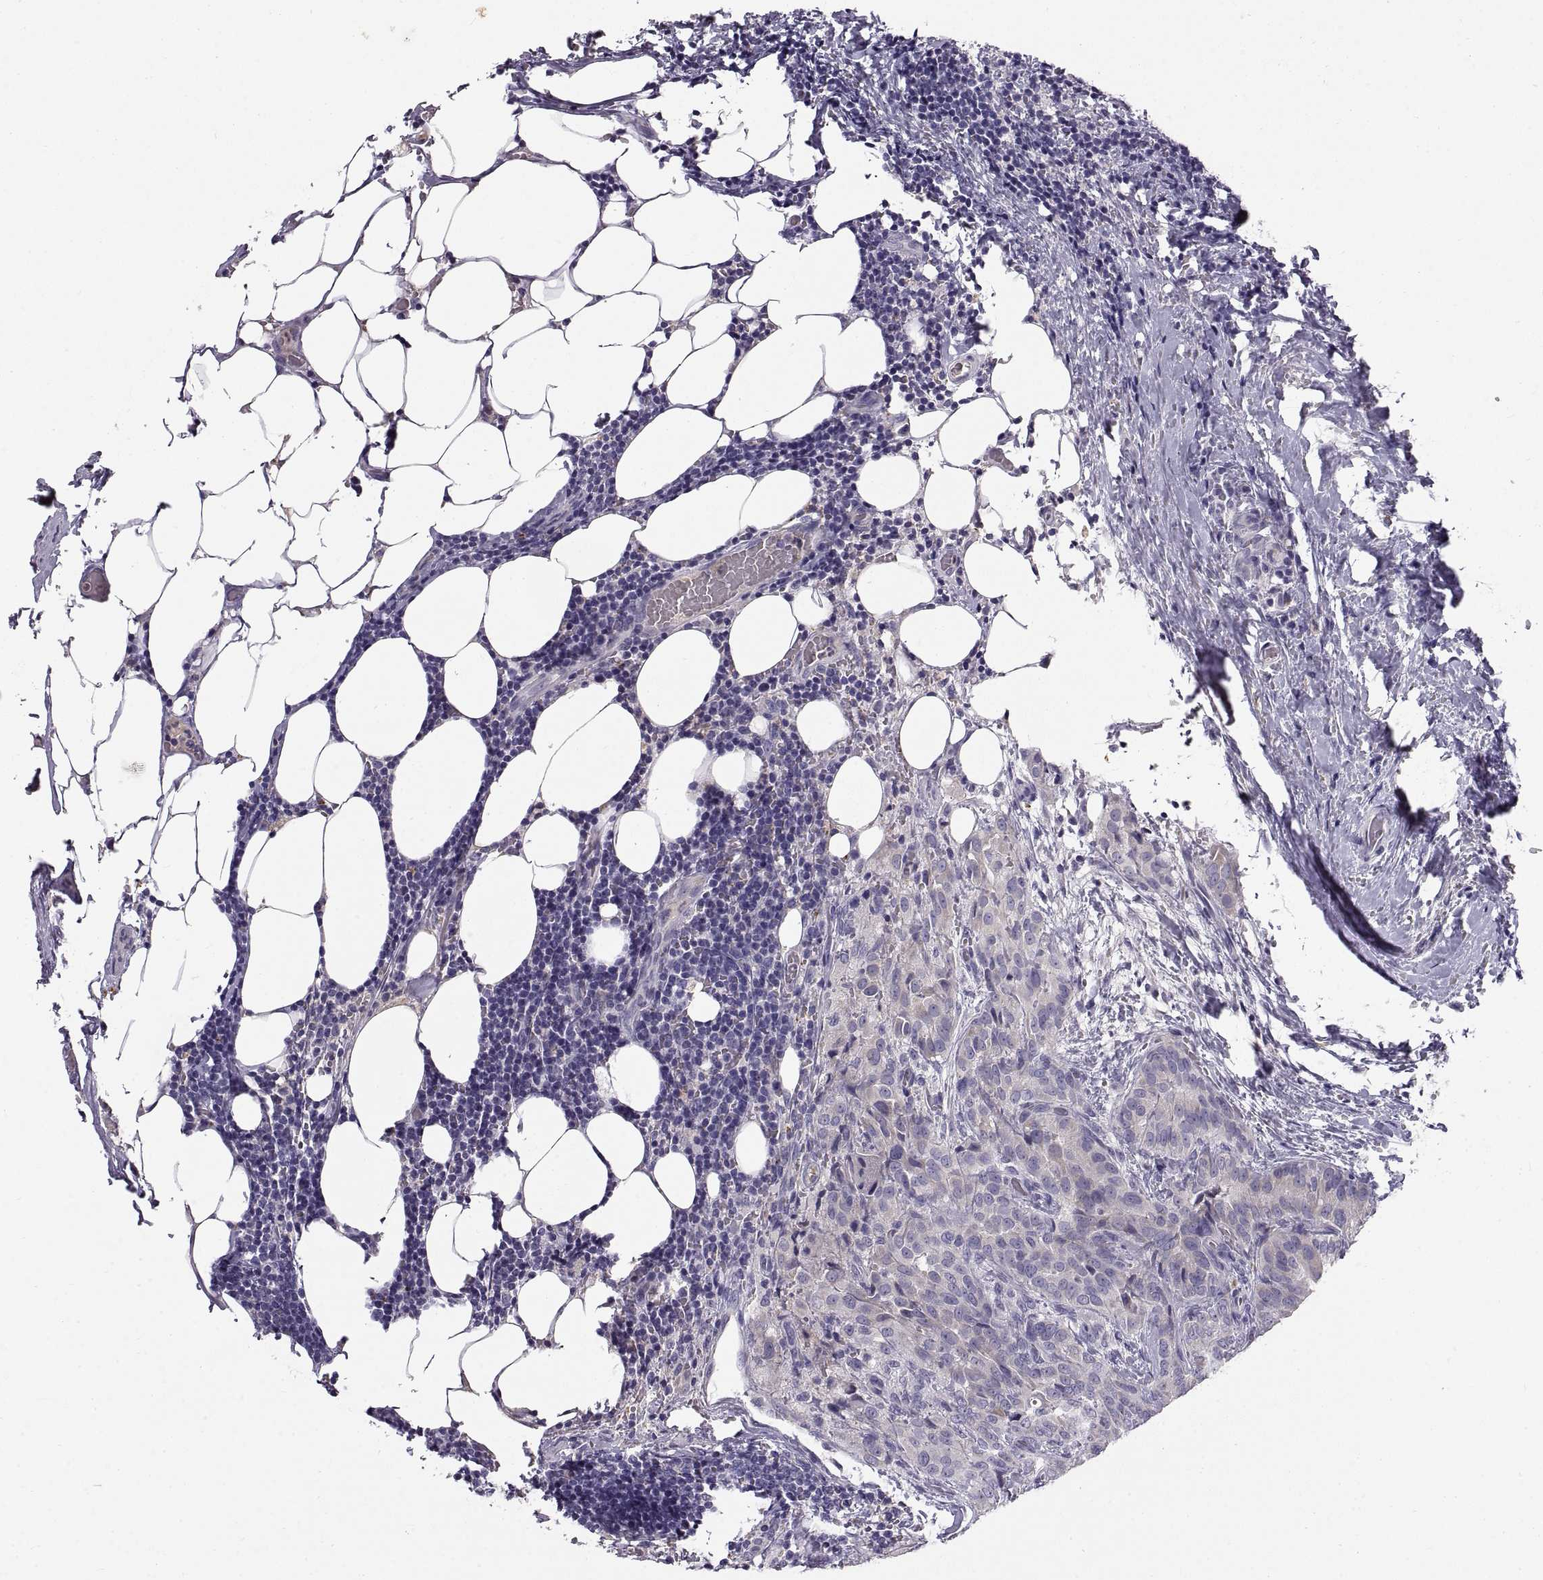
{"staining": {"intensity": "negative", "quantity": "none", "location": "none"}, "tissue": "thyroid cancer", "cell_type": "Tumor cells", "image_type": "cancer", "snomed": [{"axis": "morphology", "description": "Papillary adenocarcinoma, NOS"}, {"axis": "topography", "description": "Thyroid gland"}], "caption": "High magnification brightfield microscopy of thyroid cancer (papillary adenocarcinoma) stained with DAB (brown) and counterstained with hematoxylin (blue): tumor cells show no significant expression.", "gene": "ADAM32", "patient": {"sex": "male", "age": 61}}